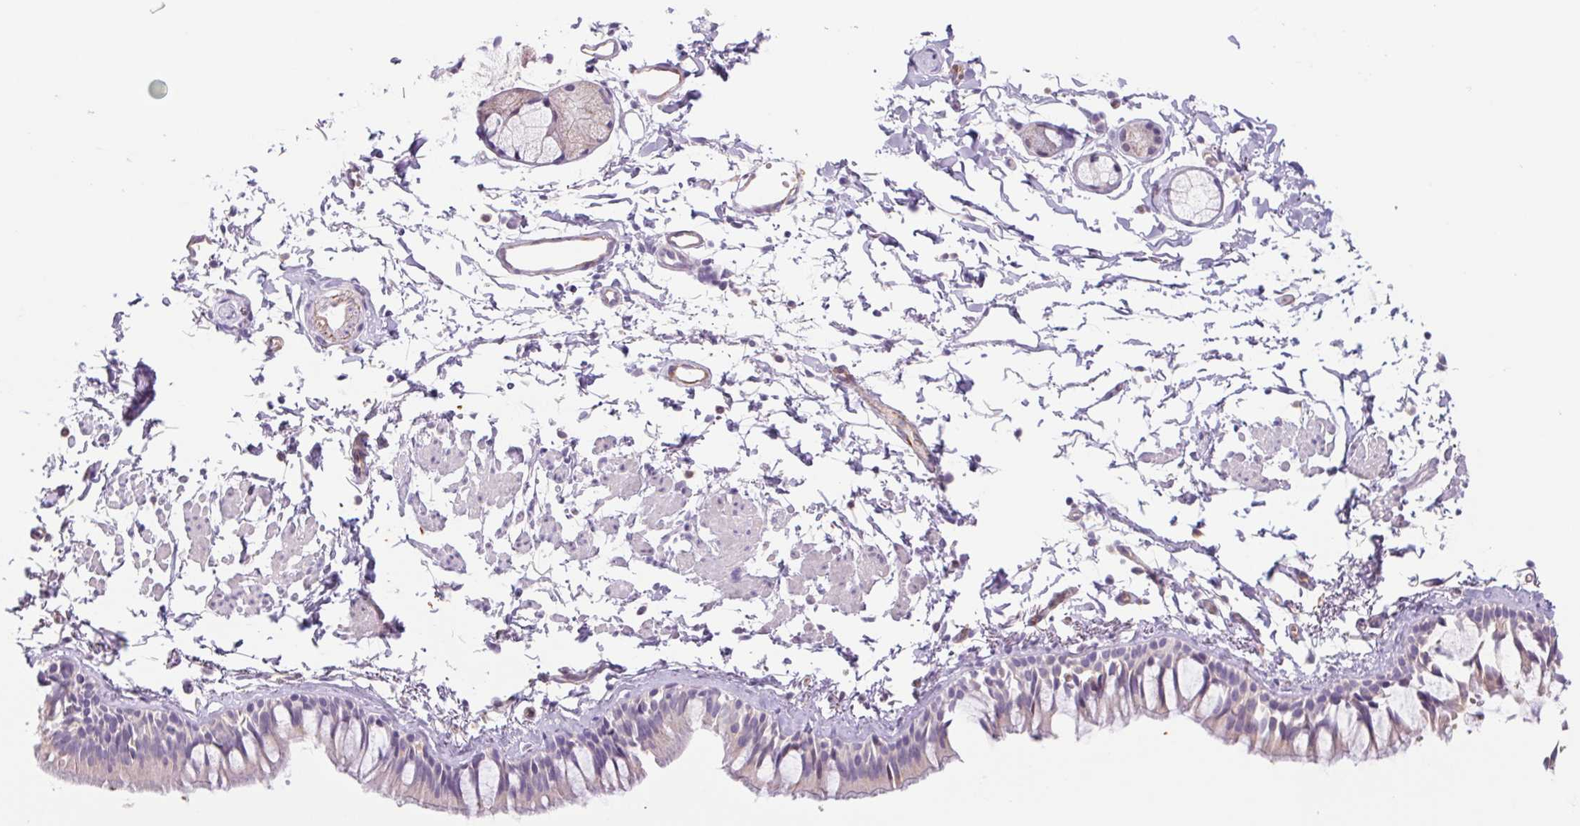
{"staining": {"intensity": "negative", "quantity": "none", "location": "none"}, "tissue": "bronchus", "cell_type": "Respiratory epithelial cells", "image_type": "normal", "snomed": [{"axis": "morphology", "description": "Normal tissue, NOS"}, {"axis": "topography", "description": "Bronchus"}], "caption": "Immunohistochemistry photomicrograph of unremarkable bronchus: bronchus stained with DAB (3,3'-diaminobenzidine) reveals no significant protein expression in respiratory epithelial cells.", "gene": "IGFL3", "patient": {"sex": "female", "age": 59}}